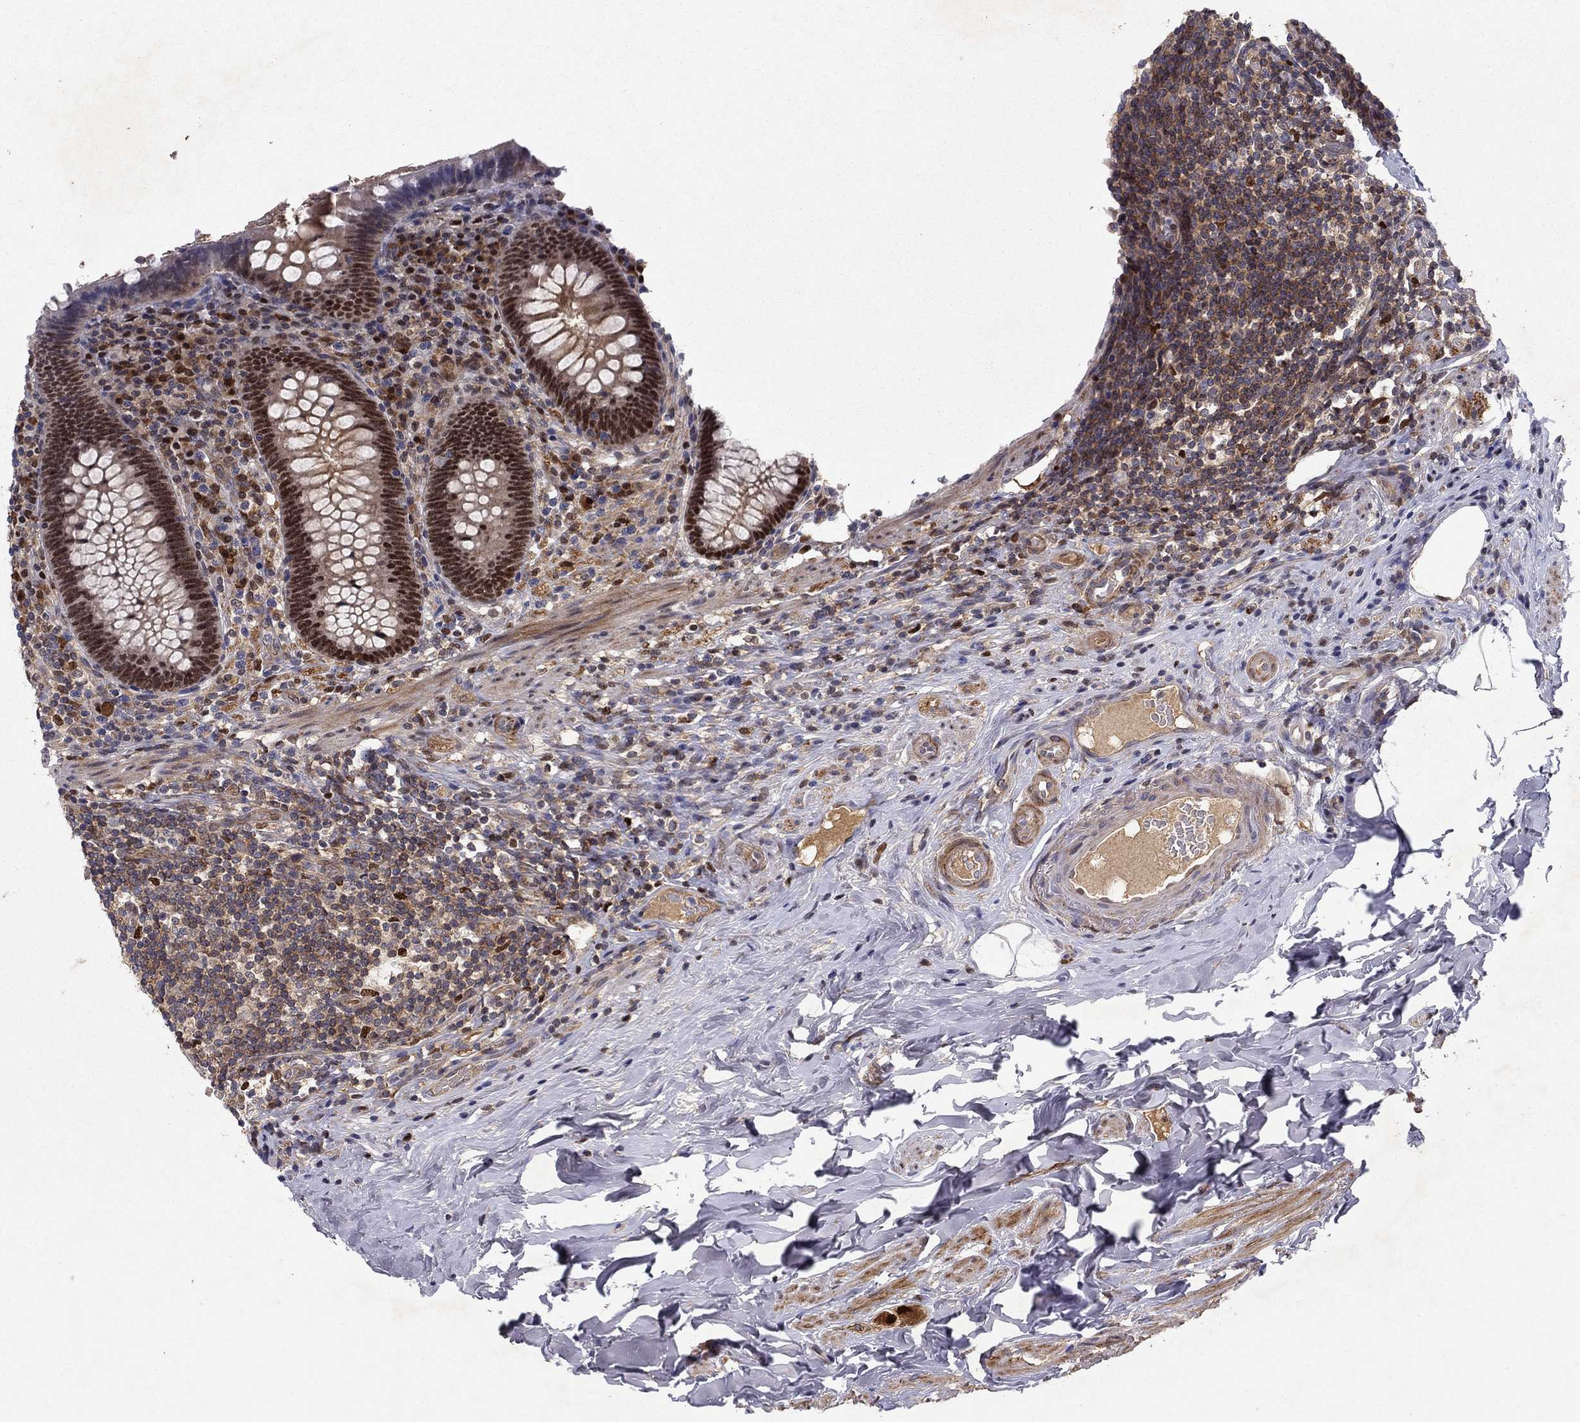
{"staining": {"intensity": "moderate", "quantity": ">75%", "location": "nuclear"}, "tissue": "appendix", "cell_type": "Glandular cells", "image_type": "normal", "snomed": [{"axis": "morphology", "description": "Normal tissue, NOS"}, {"axis": "topography", "description": "Appendix"}], "caption": "Immunohistochemical staining of normal appendix reveals >75% levels of moderate nuclear protein positivity in approximately >75% of glandular cells.", "gene": "CRTC1", "patient": {"sex": "male", "age": 47}}